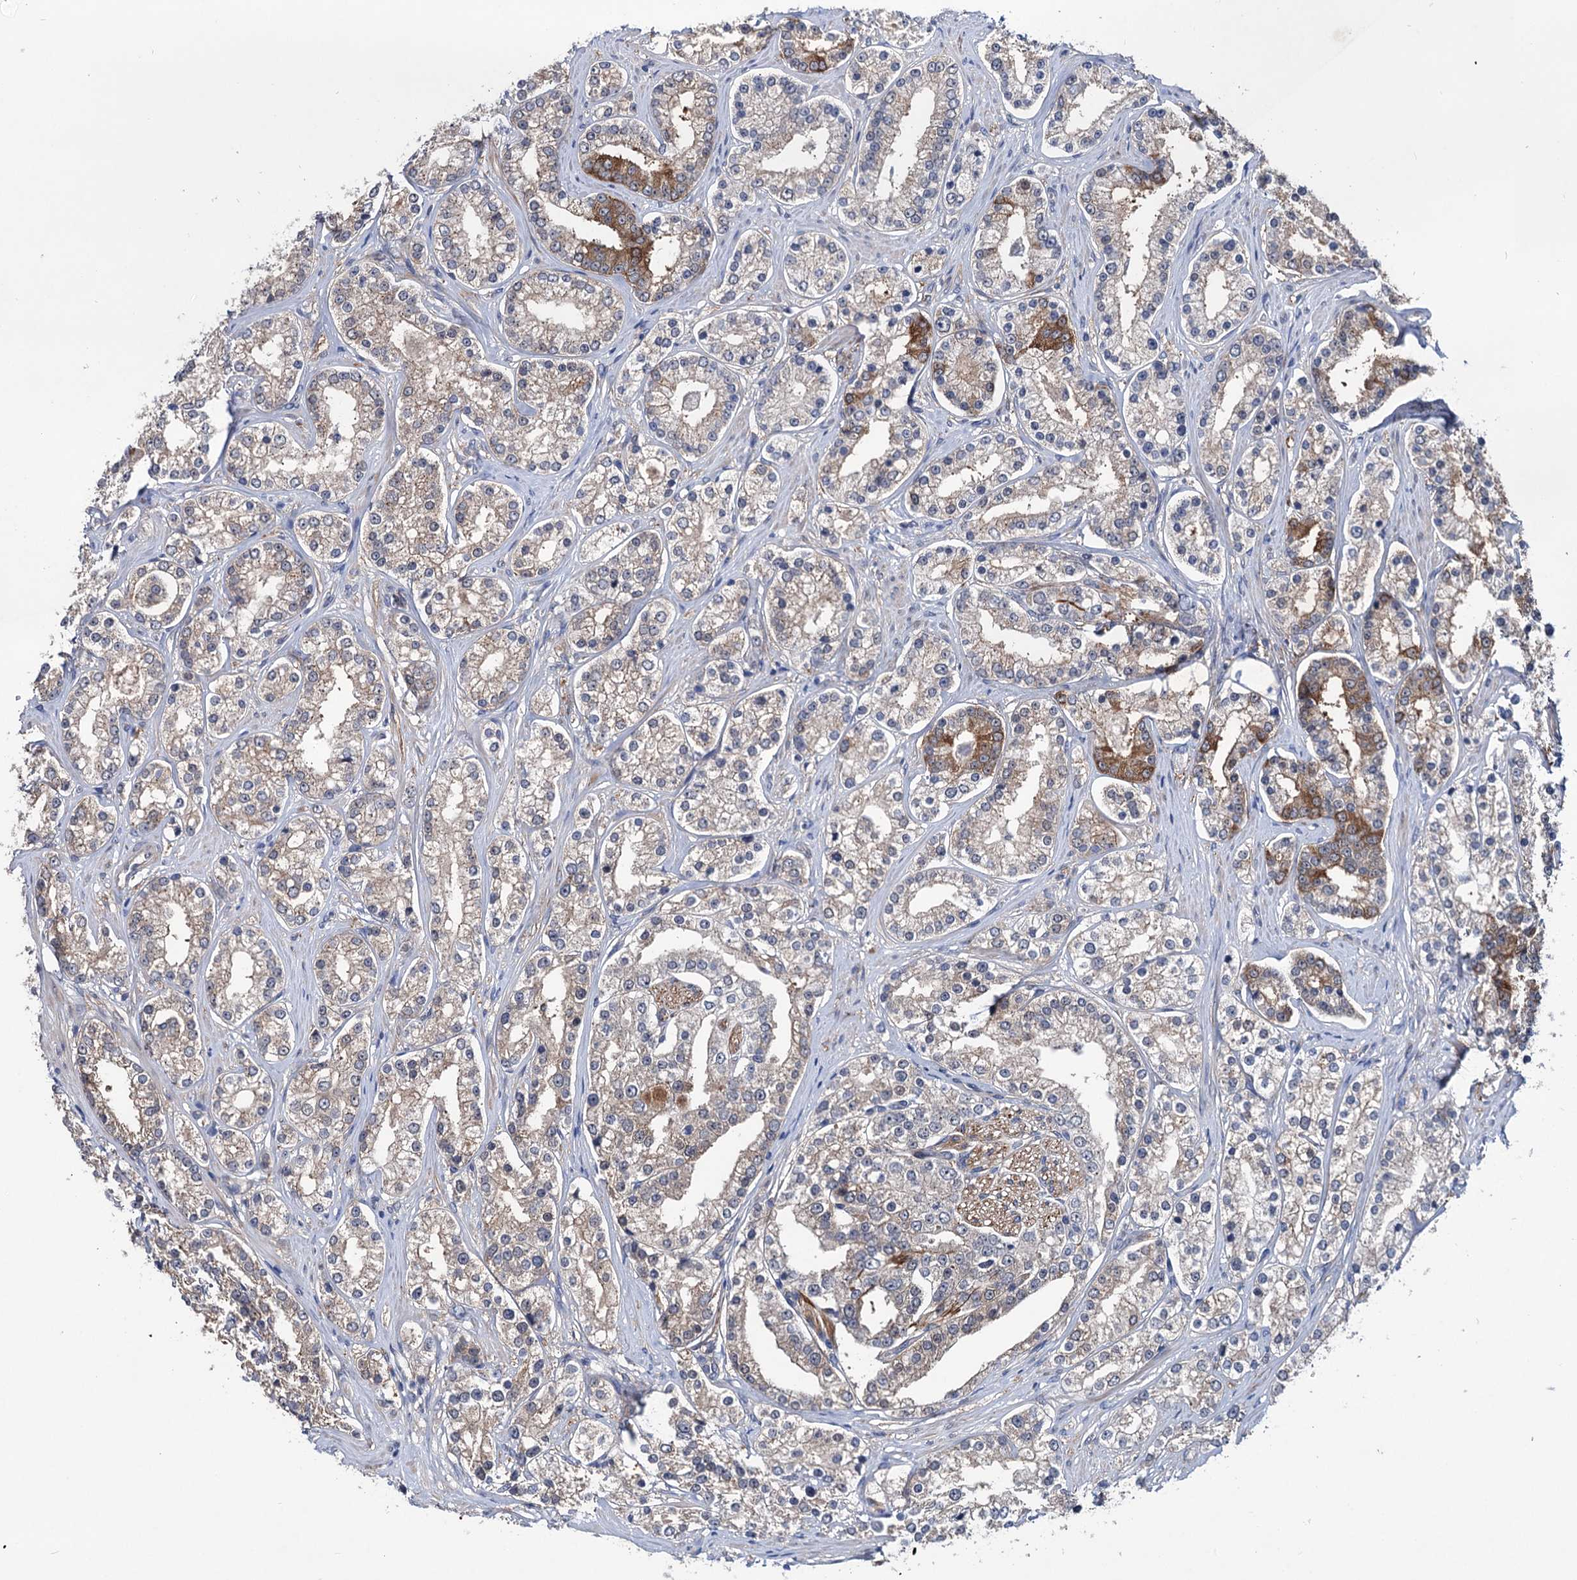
{"staining": {"intensity": "moderate", "quantity": "<25%", "location": "cytoplasmic/membranous"}, "tissue": "prostate cancer", "cell_type": "Tumor cells", "image_type": "cancer", "snomed": [{"axis": "morphology", "description": "Normal tissue, NOS"}, {"axis": "morphology", "description": "Adenocarcinoma, High grade"}, {"axis": "topography", "description": "Prostate"}], "caption": "This image displays prostate high-grade adenocarcinoma stained with IHC to label a protein in brown. The cytoplasmic/membranous of tumor cells show moderate positivity for the protein. Nuclei are counter-stained blue.", "gene": "EYA4", "patient": {"sex": "male", "age": 83}}